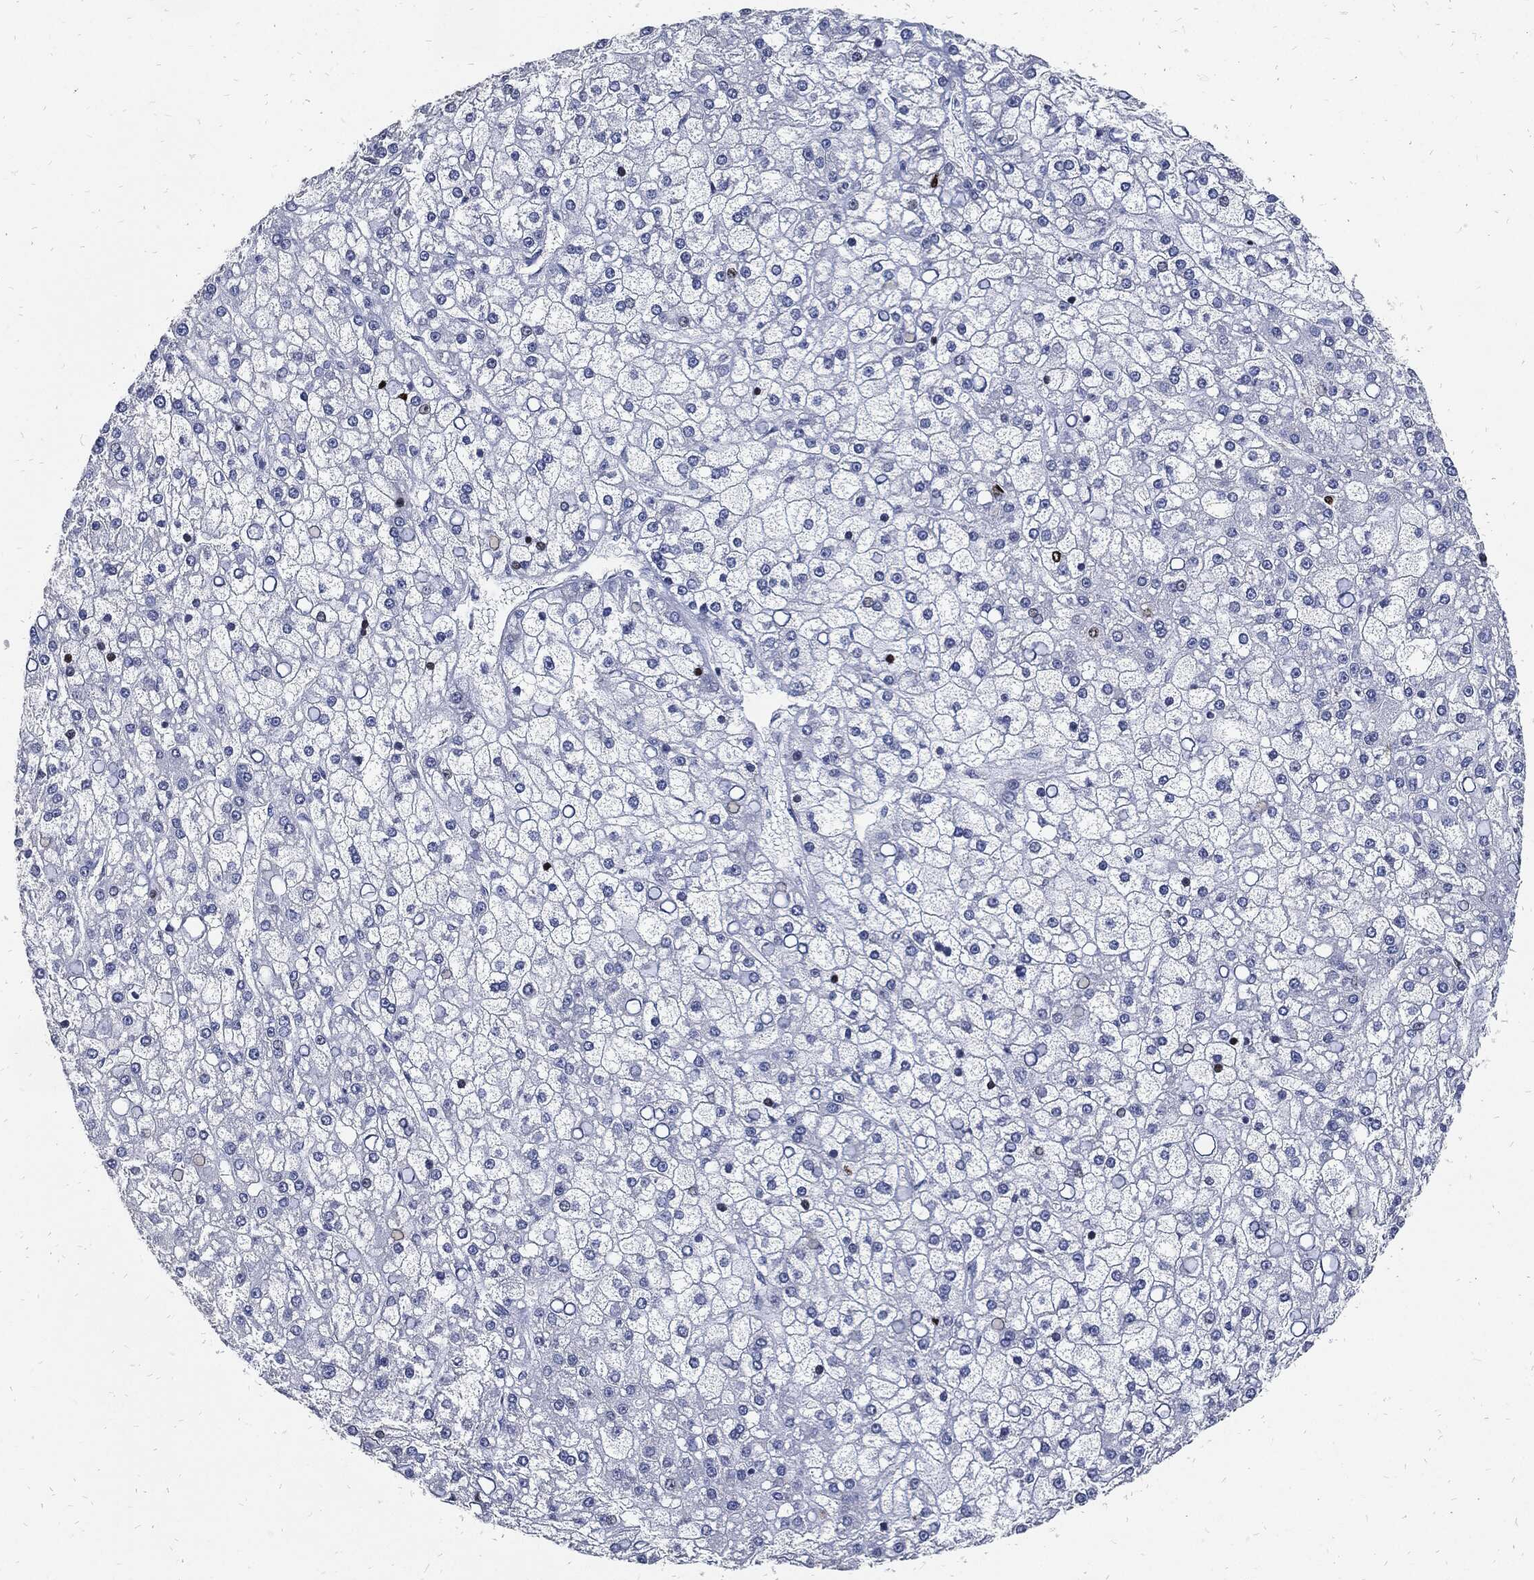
{"staining": {"intensity": "strong", "quantity": "<25%", "location": "nuclear"}, "tissue": "liver cancer", "cell_type": "Tumor cells", "image_type": "cancer", "snomed": [{"axis": "morphology", "description": "Carcinoma, Hepatocellular, NOS"}, {"axis": "topography", "description": "Liver"}], "caption": "About <25% of tumor cells in human liver cancer reveal strong nuclear protein expression as visualized by brown immunohistochemical staining.", "gene": "MKI67", "patient": {"sex": "male", "age": 67}}